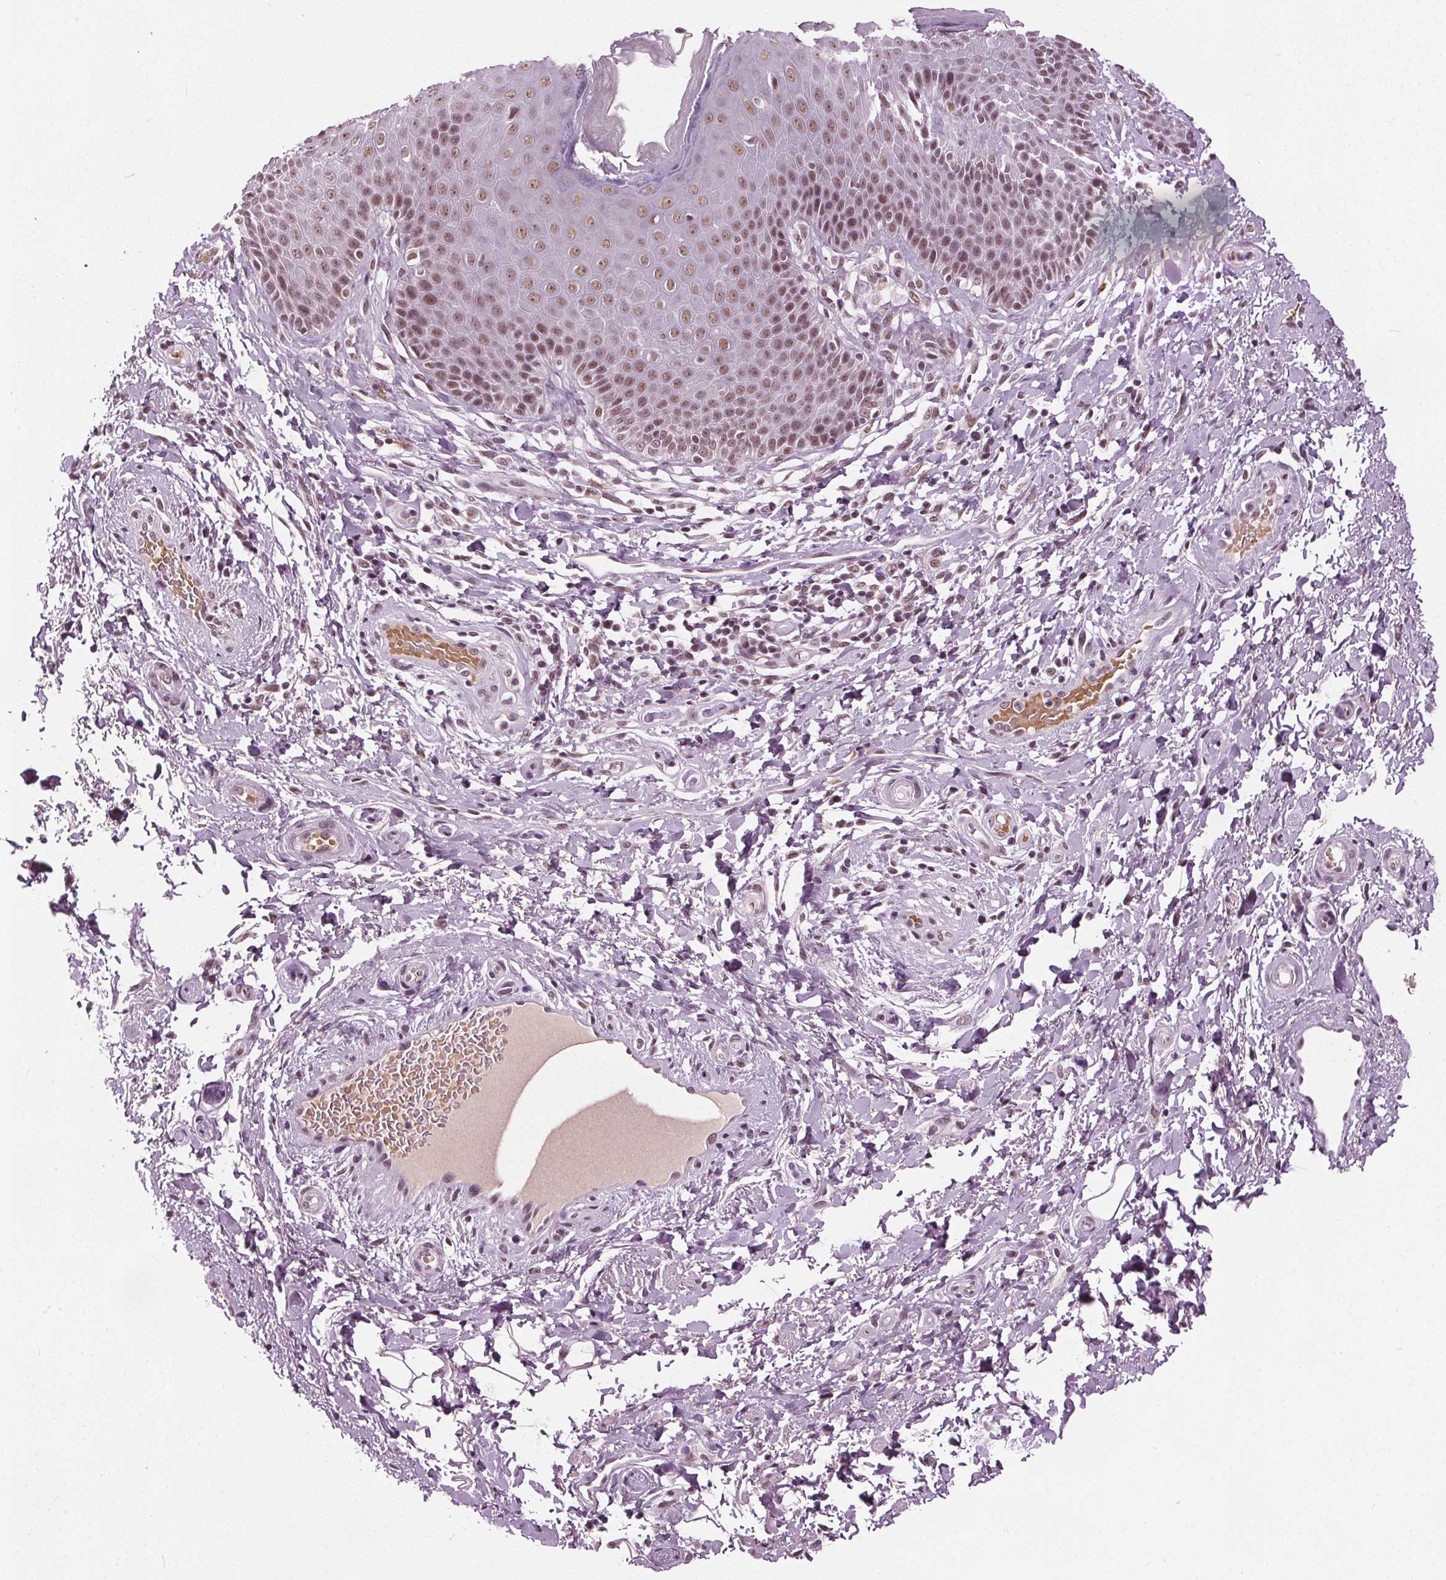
{"staining": {"intensity": "moderate", "quantity": "25%-75%", "location": "nuclear"}, "tissue": "skin", "cell_type": "Epidermal cells", "image_type": "normal", "snomed": [{"axis": "morphology", "description": "Normal tissue, NOS"}, {"axis": "topography", "description": "Anal"}, {"axis": "topography", "description": "Peripheral nerve tissue"}], "caption": "An image of human skin stained for a protein displays moderate nuclear brown staining in epidermal cells.", "gene": "IWS1", "patient": {"sex": "male", "age": 51}}